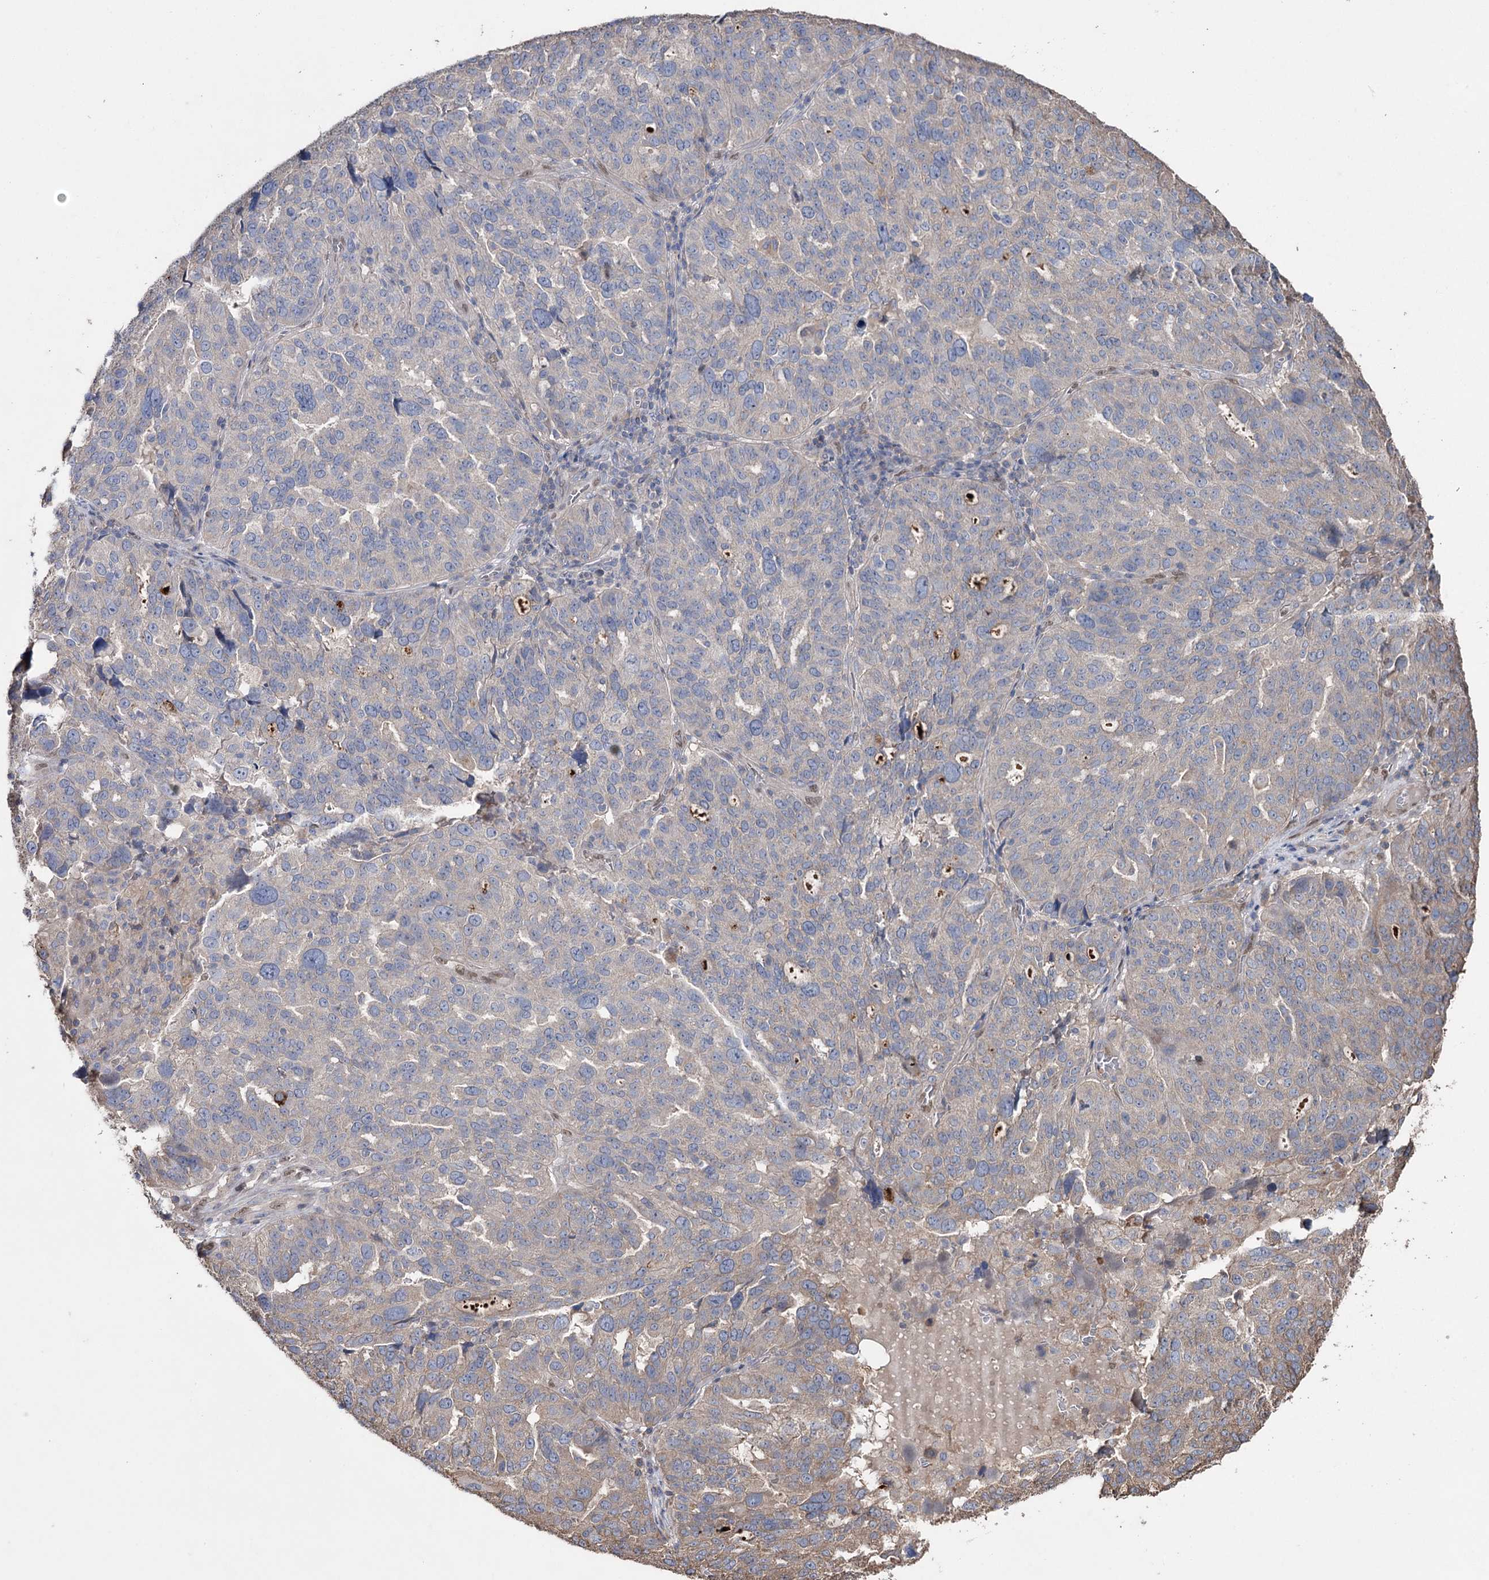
{"staining": {"intensity": "negative", "quantity": "none", "location": "none"}, "tissue": "ovarian cancer", "cell_type": "Tumor cells", "image_type": "cancer", "snomed": [{"axis": "morphology", "description": "Cystadenocarcinoma, serous, NOS"}, {"axis": "topography", "description": "Ovary"}], "caption": "There is no significant expression in tumor cells of ovarian cancer (serous cystadenocarcinoma). (DAB (3,3'-diaminobenzidine) immunohistochemistry visualized using brightfield microscopy, high magnification).", "gene": "FAM13B", "patient": {"sex": "female", "age": 59}}